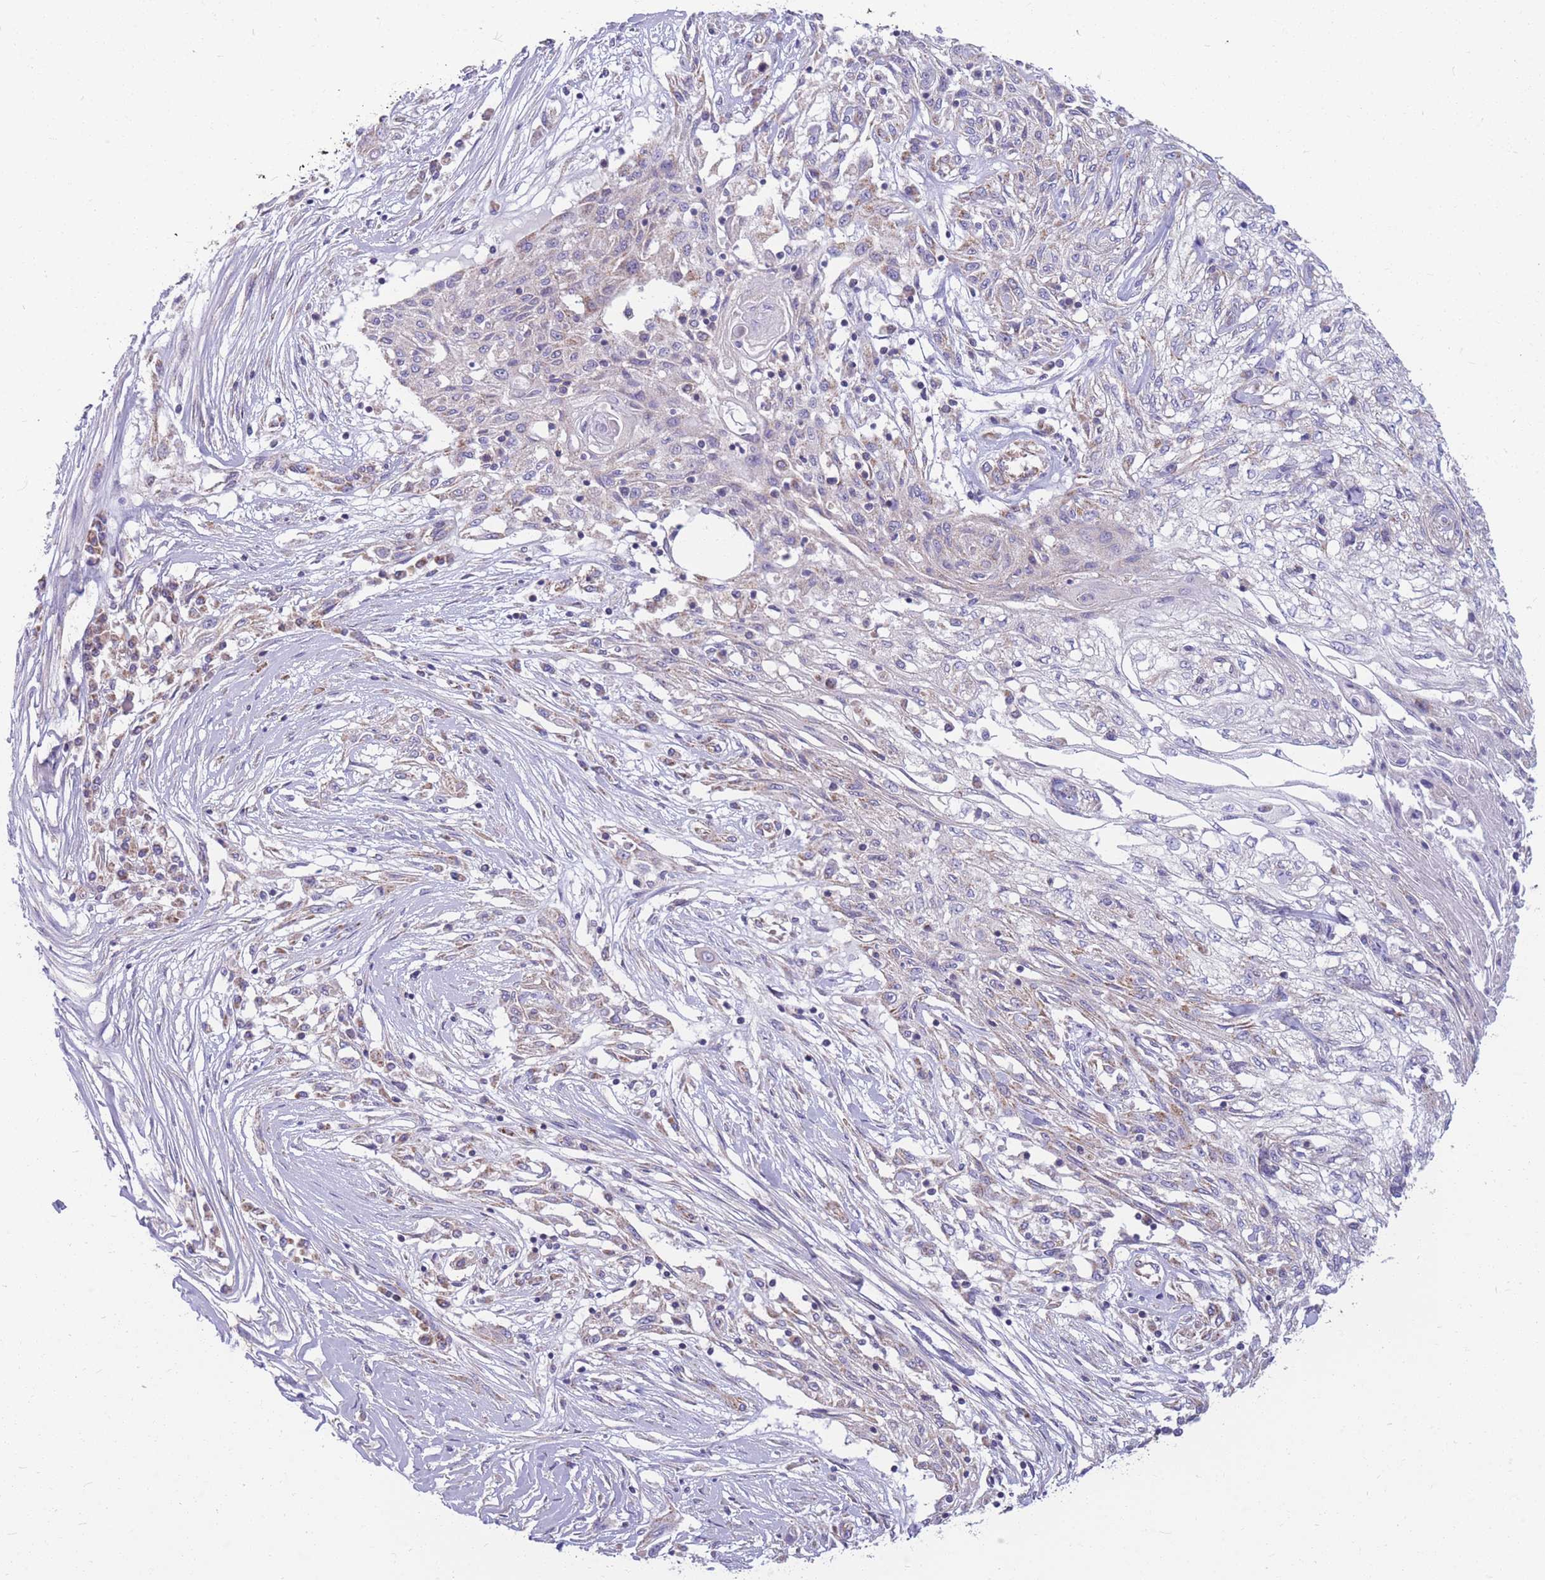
{"staining": {"intensity": "negative", "quantity": "none", "location": "none"}, "tissue": "skin cancer", "cell_type": "Tumor cells", "image_type": "cancer", "snomed": [{"axis": "morphology", "description": "Squamous cell carcinoma, NOS"}, {"axis": "morphology", "description": "Squamous cell carcinoma, metastatic, NOS"}, {"axis": "topography", "description": "Skin"}, {"axis": "topography", "description": "Lymph node"}], "caption": "Immunohistochemistry (IHC) image of skin metastatic squamous cell carcinoma stained for a protein (brown), which demonstrates no expression in tumor cells. (DAB IHC, high magnification).", "gene": "MRPS9", "patient": {"sex": "male", "age": 75}}